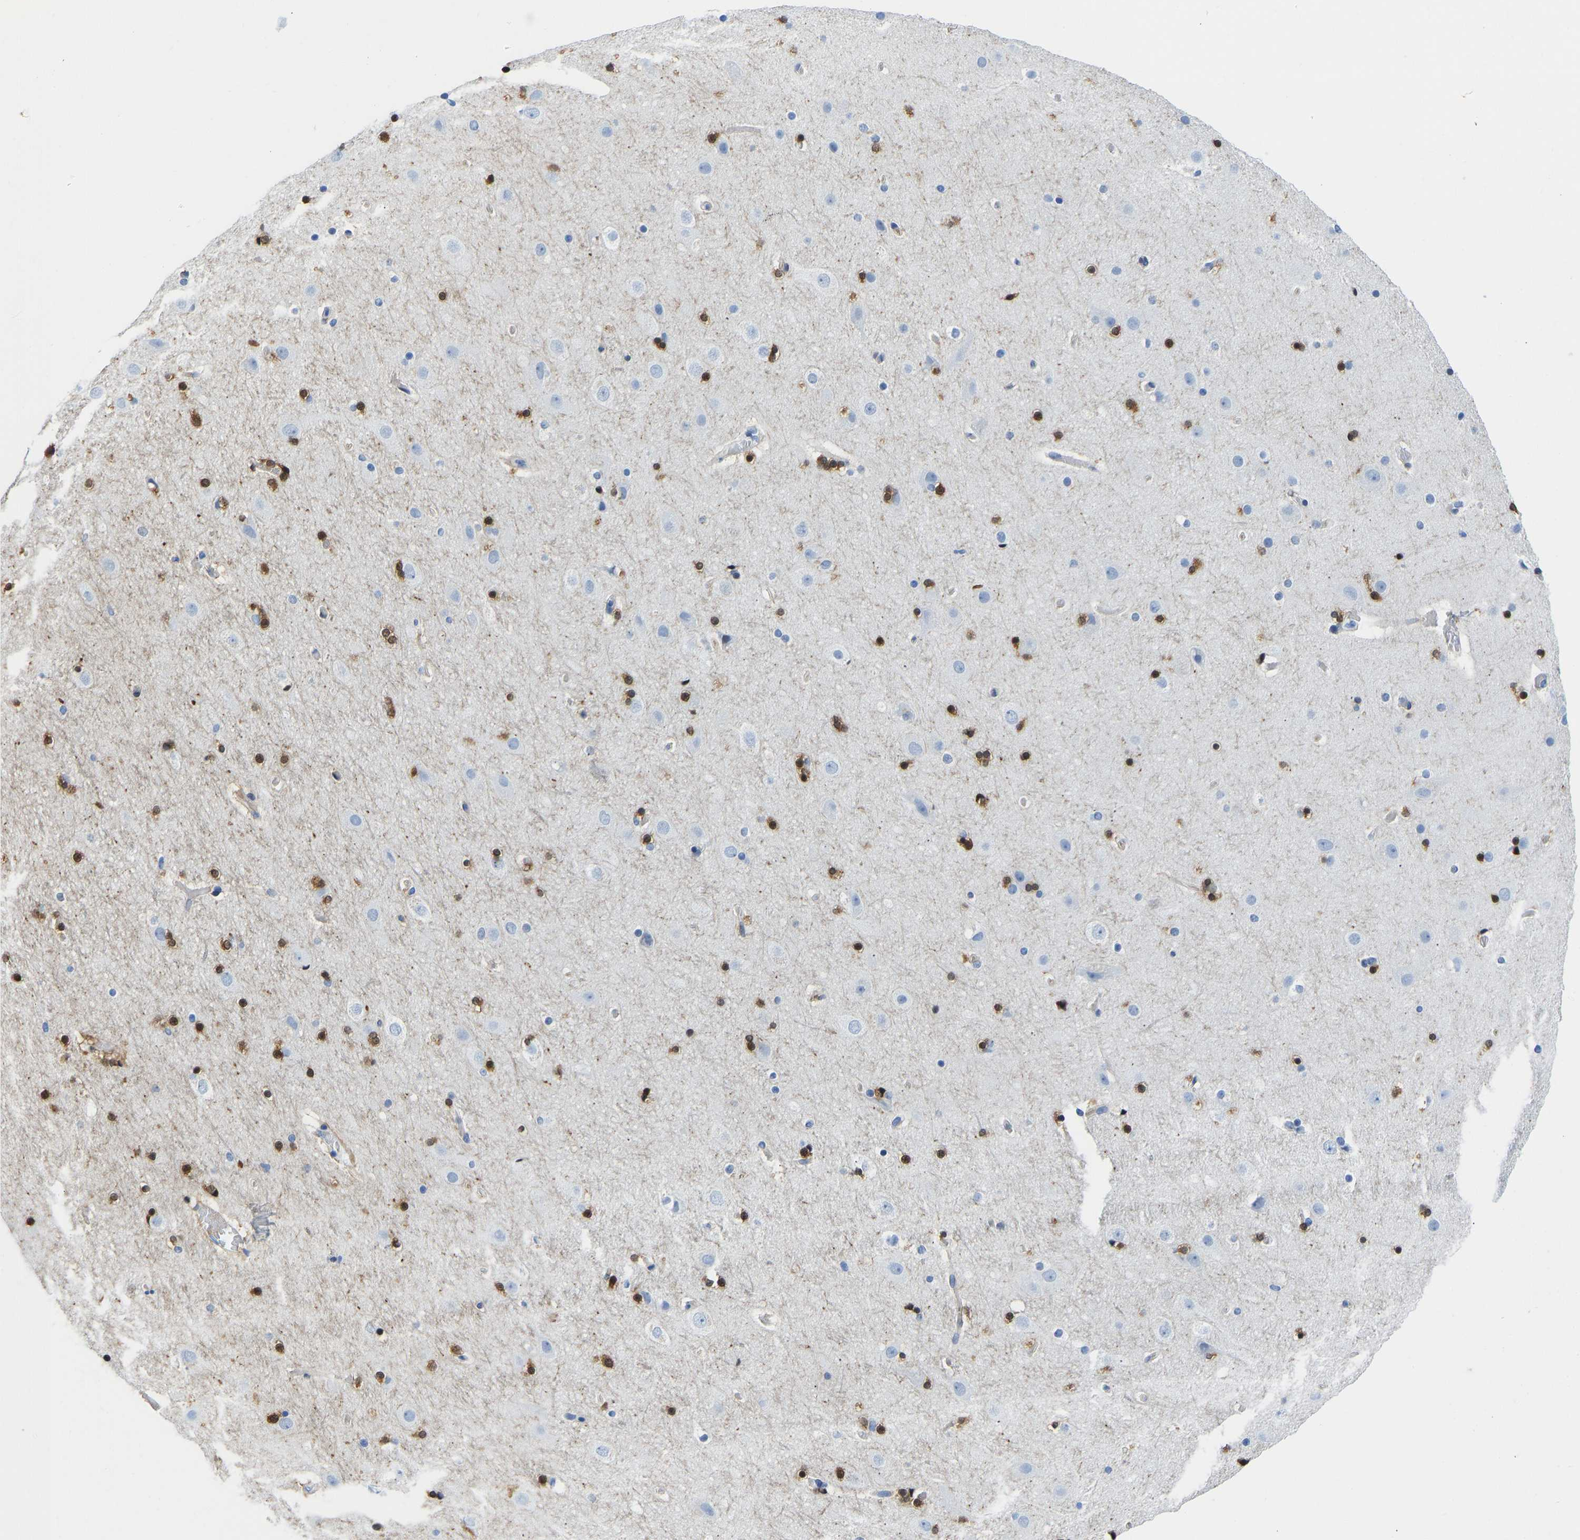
{"staining": {"intensity": "negative", "quantity": "none", "location": "none"}, "tissue": "cerebral cortex", "cell_type": "Endothelial cells", "image_type": "normal", "snomed": [{"axis": "morphology", "description": "Normal tissue, NOS"}, {"axis": "topography", "description": "Cerebral cortex"}], "caption": "A photomicrograph of cerebral cortex stained for a protein shows no brown staining in endothelial cells. (DAB (3,3'-diaminobenzidine) immunohistochemistry (IHC), high magnification).", "gene": "NKAIN3", "patient": {"sex": "male", "age": 57}}